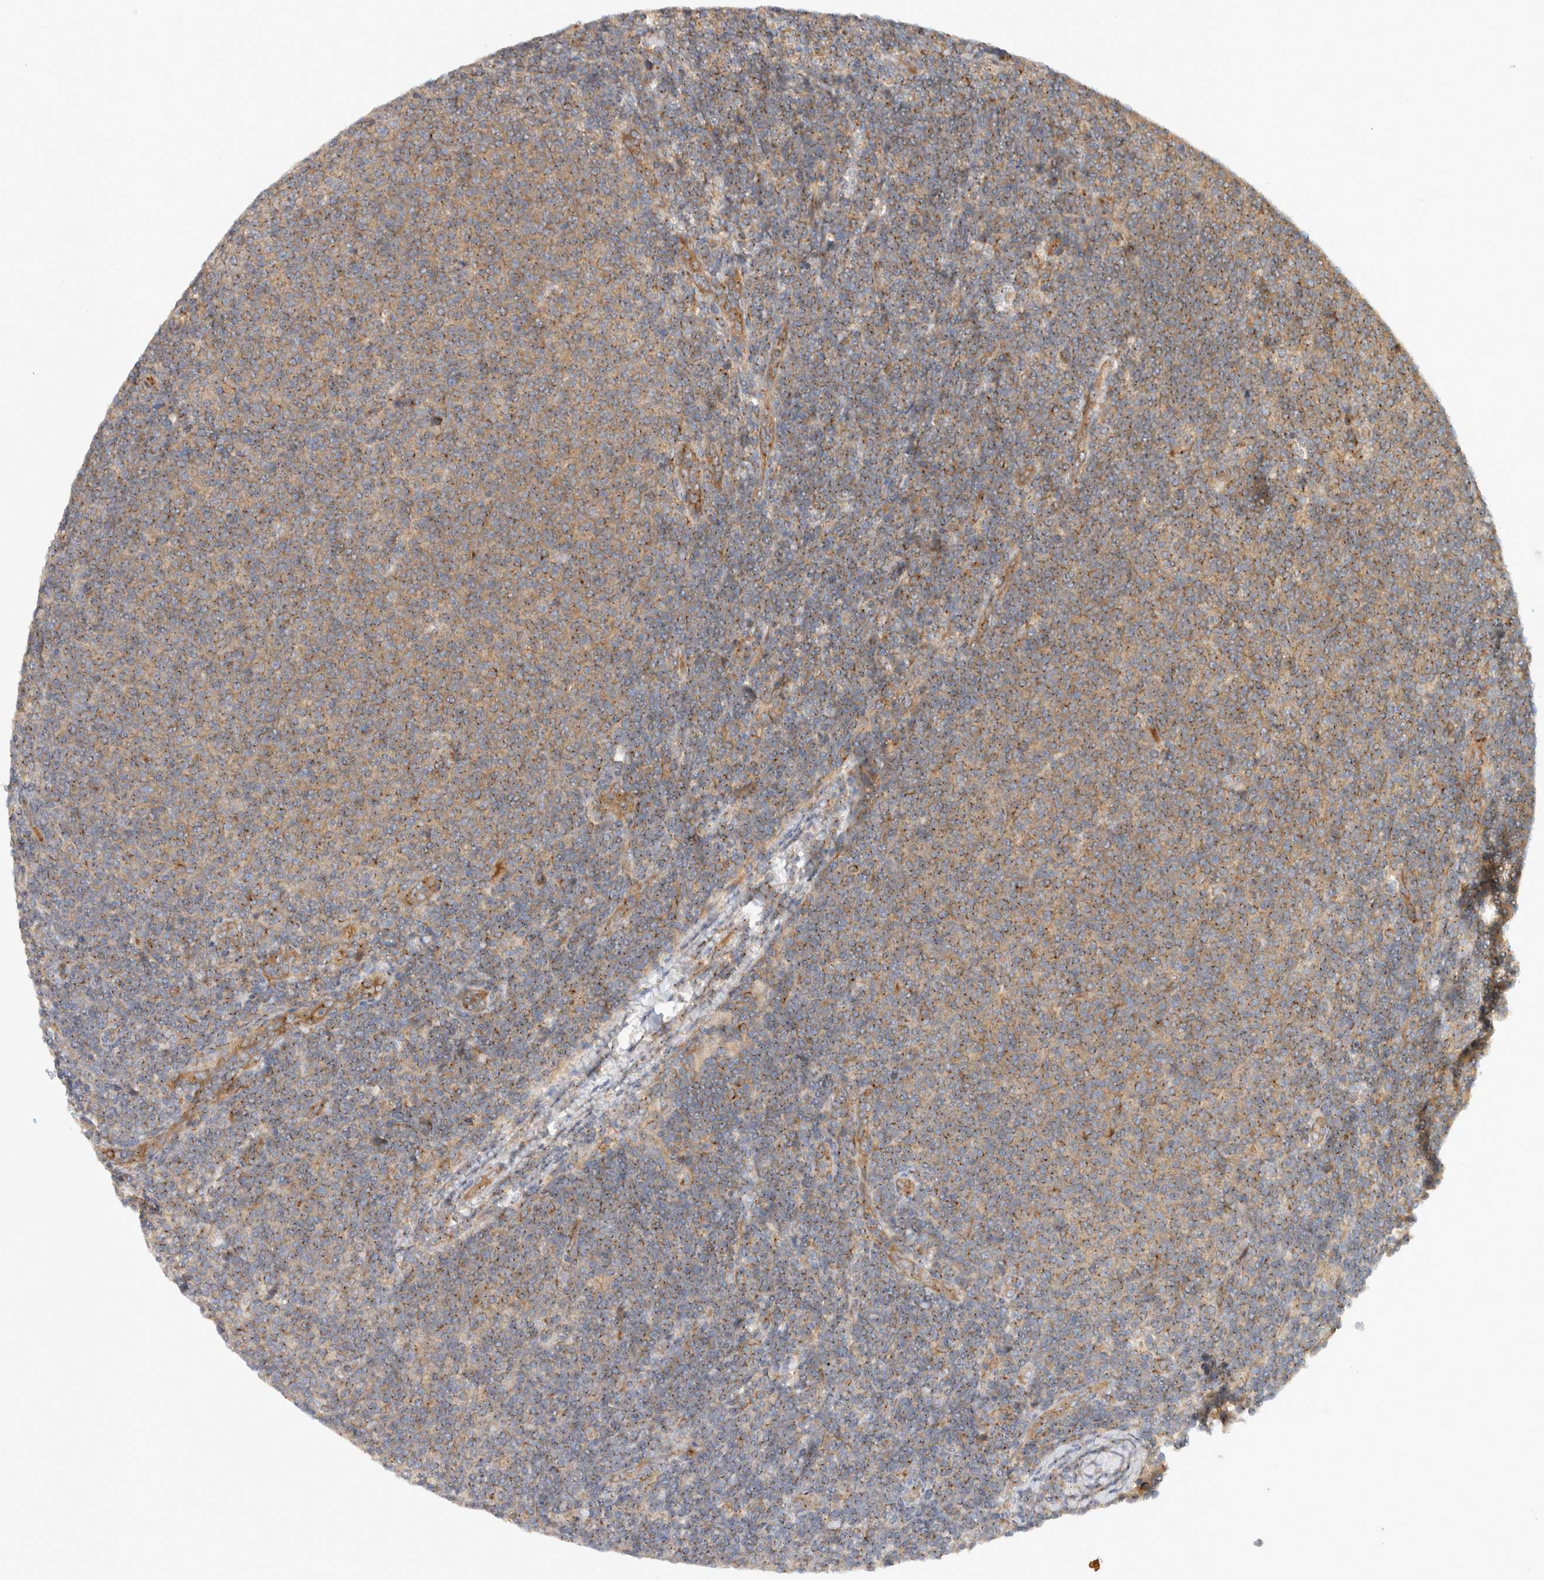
{"staining": {"intensity": "weak", "quantity": ">75%", "location": "cytoplasmic/membranous"}, "tissue": "lymphoma", "cell_type": "Tumor cells", "image_type": "cancer", "snomed": [{"axis": "morphology", "description": "Malignant lymphoma, non-Hodgkin's type, Low grade"}, {"axis": "topography", "description": "Lymph node"}], "caption": "Protein expression analysis of human malignant lymphoma, non-Hodgkin's type (low-grade) reveals weak cytoplasmic/membranous positivity in approximately >75% of tumor cells.", "gene": "GPR150", "patient": {"sex": "male", "age": 66}}